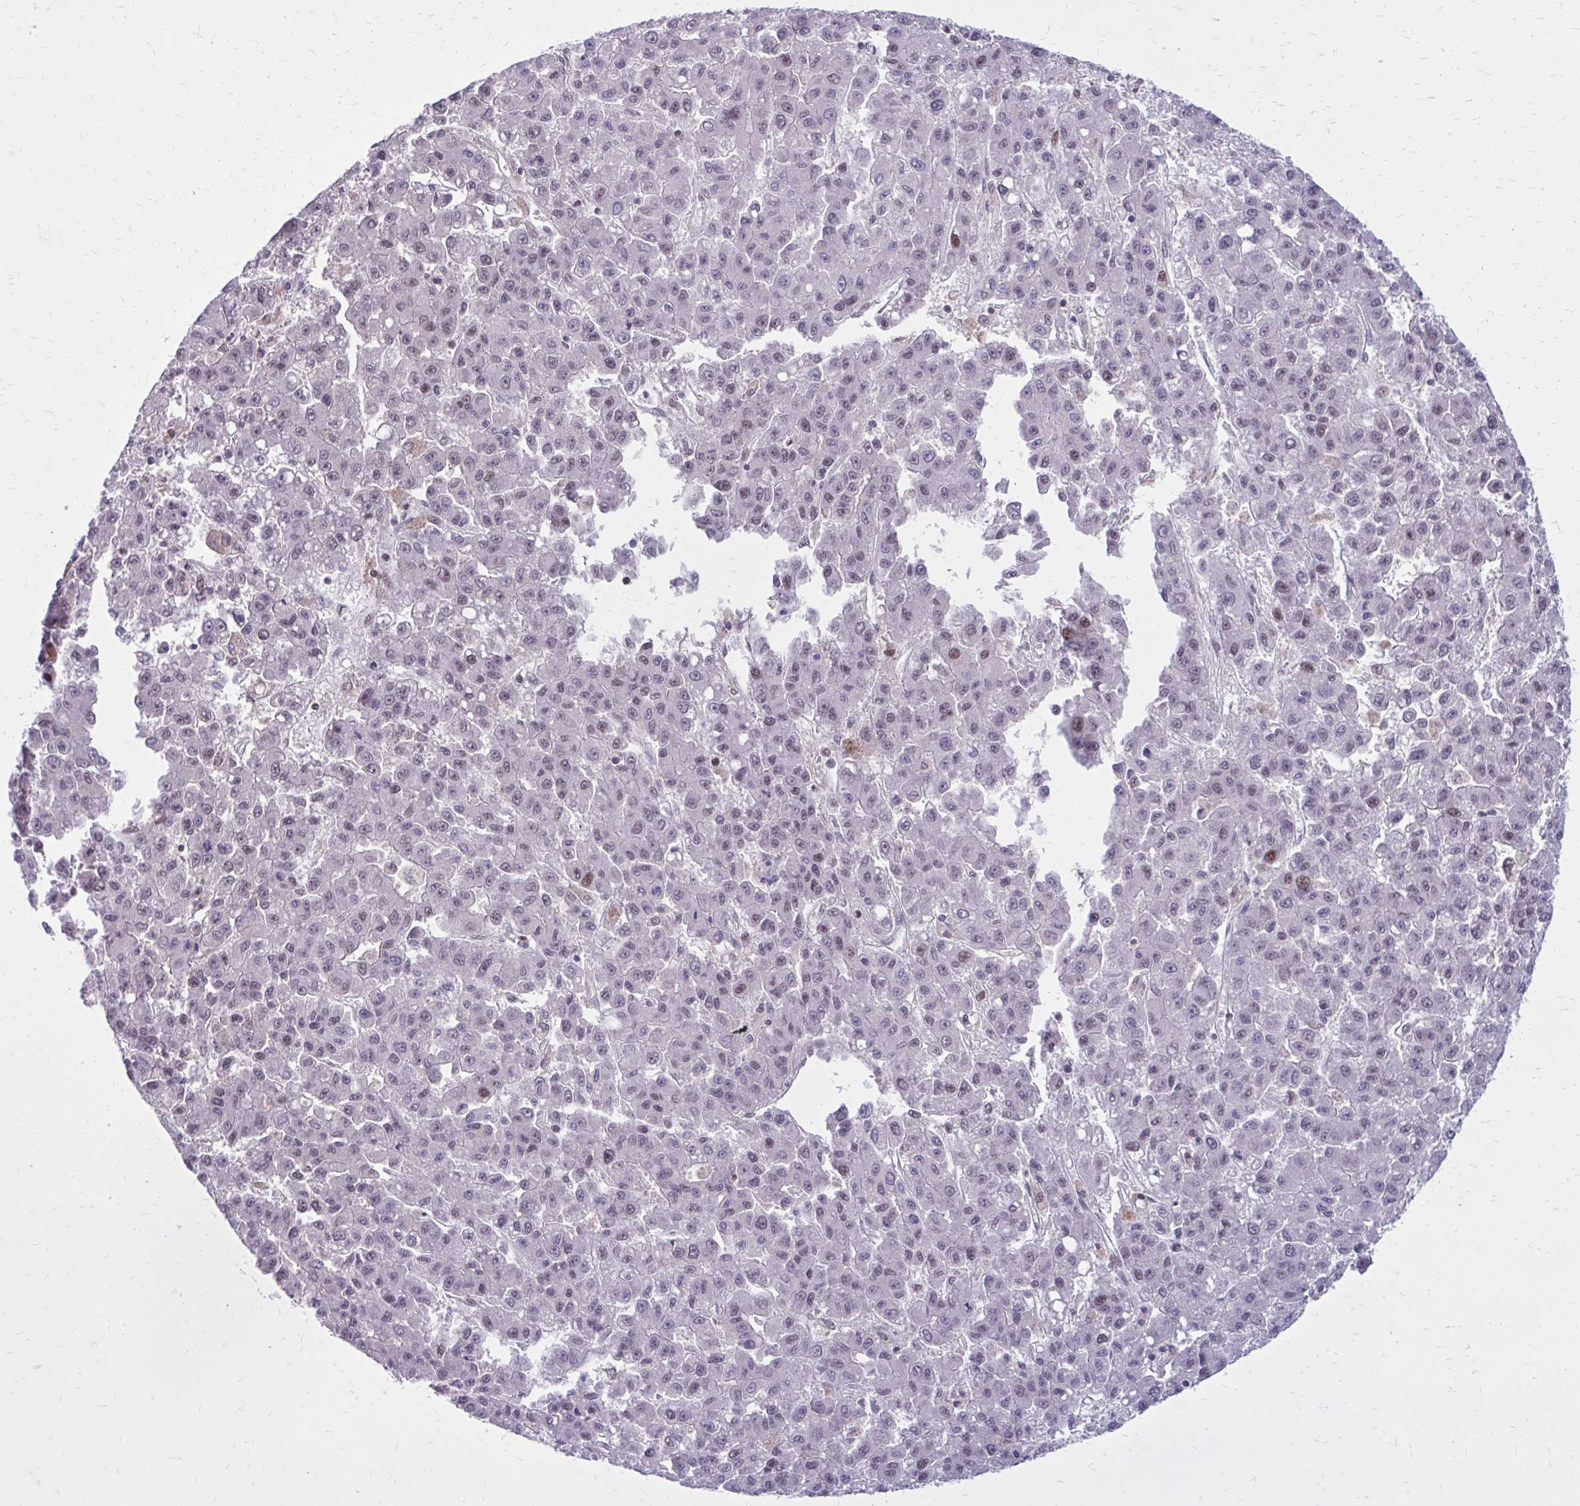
{"staining": {"intensity": "moderate", "quantity": "<25%", "location": "nuclear"}, "tissue": "liver cancer", "cell_type": "Tumor cells", "image_type": "cancer", "snomed": [{"axis": "morphology", "description": "Carcinoma, Hepatocellular, NOS"}, {"axis": "topography", "description": "Liver"}], "caption": "Brown immunohistochemical staining in human liver hepatocellular carcinoma demonstrates moderate nuclear positivity in about <25% of tumor cells.", "gene": "PSME4", "patient": {"sex": "male", "age": 70}}